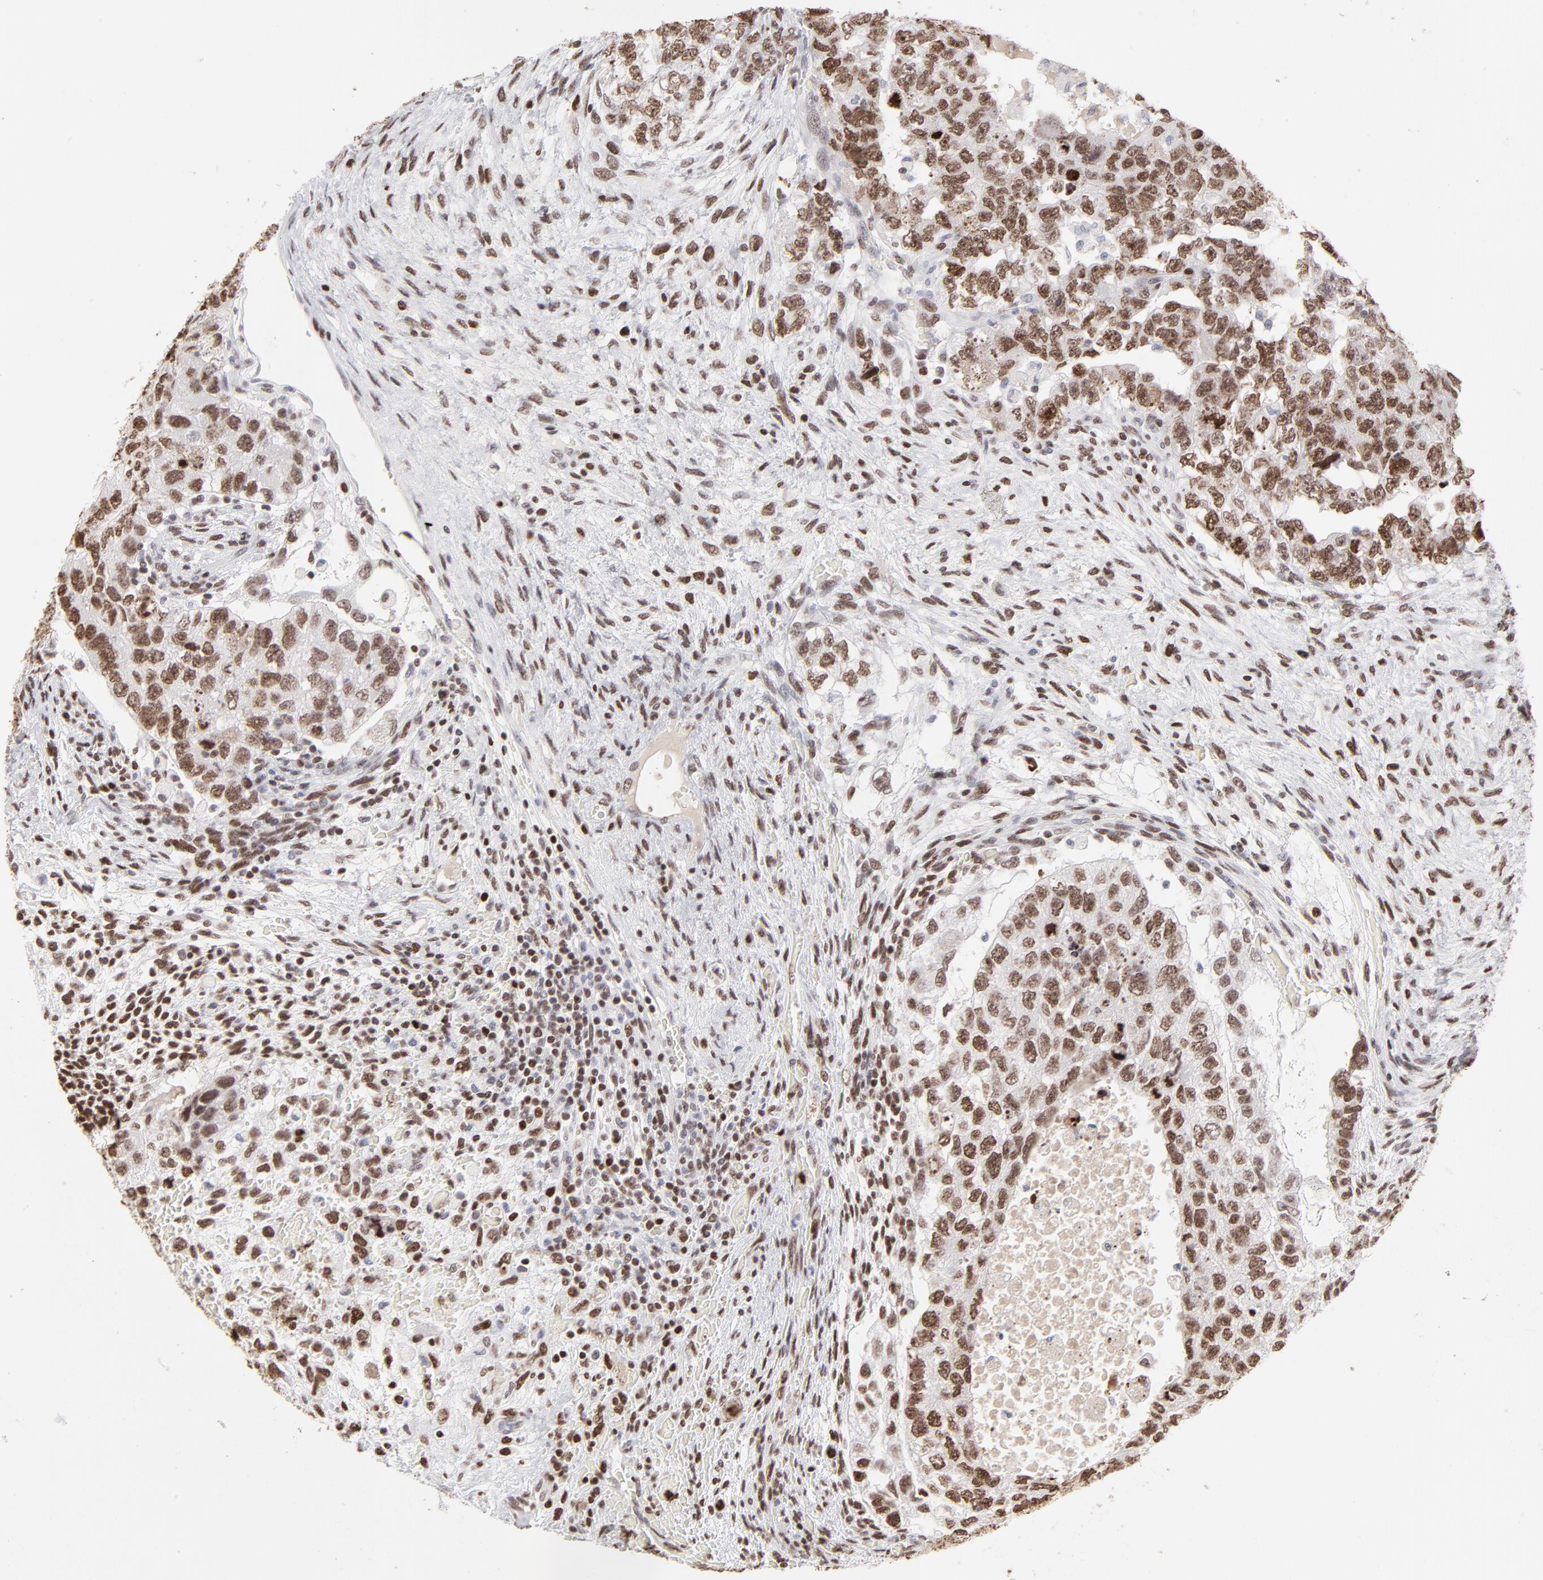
{"staining": {"intensity": "strong", "quantity": ">75%", "location": "nuclear"}, "tissue": "testis cancer", "cell_type": "Tumor cells", "image_type": "cancer", "snomed": [{"axis": "morphology", "description": "Carcinoma, Embryonal, NOS"}, {"axis": "topography", "description": "Testis"}], "caption": "Approximately >75% of tumor cells in testis cancer (embryonal carcinoma) exhibit strong nuclear protein positivity as visualized by brown immunohistochemical staining.", "gene": "PARP1", "patient": {"sex": "male", "age": 36}}